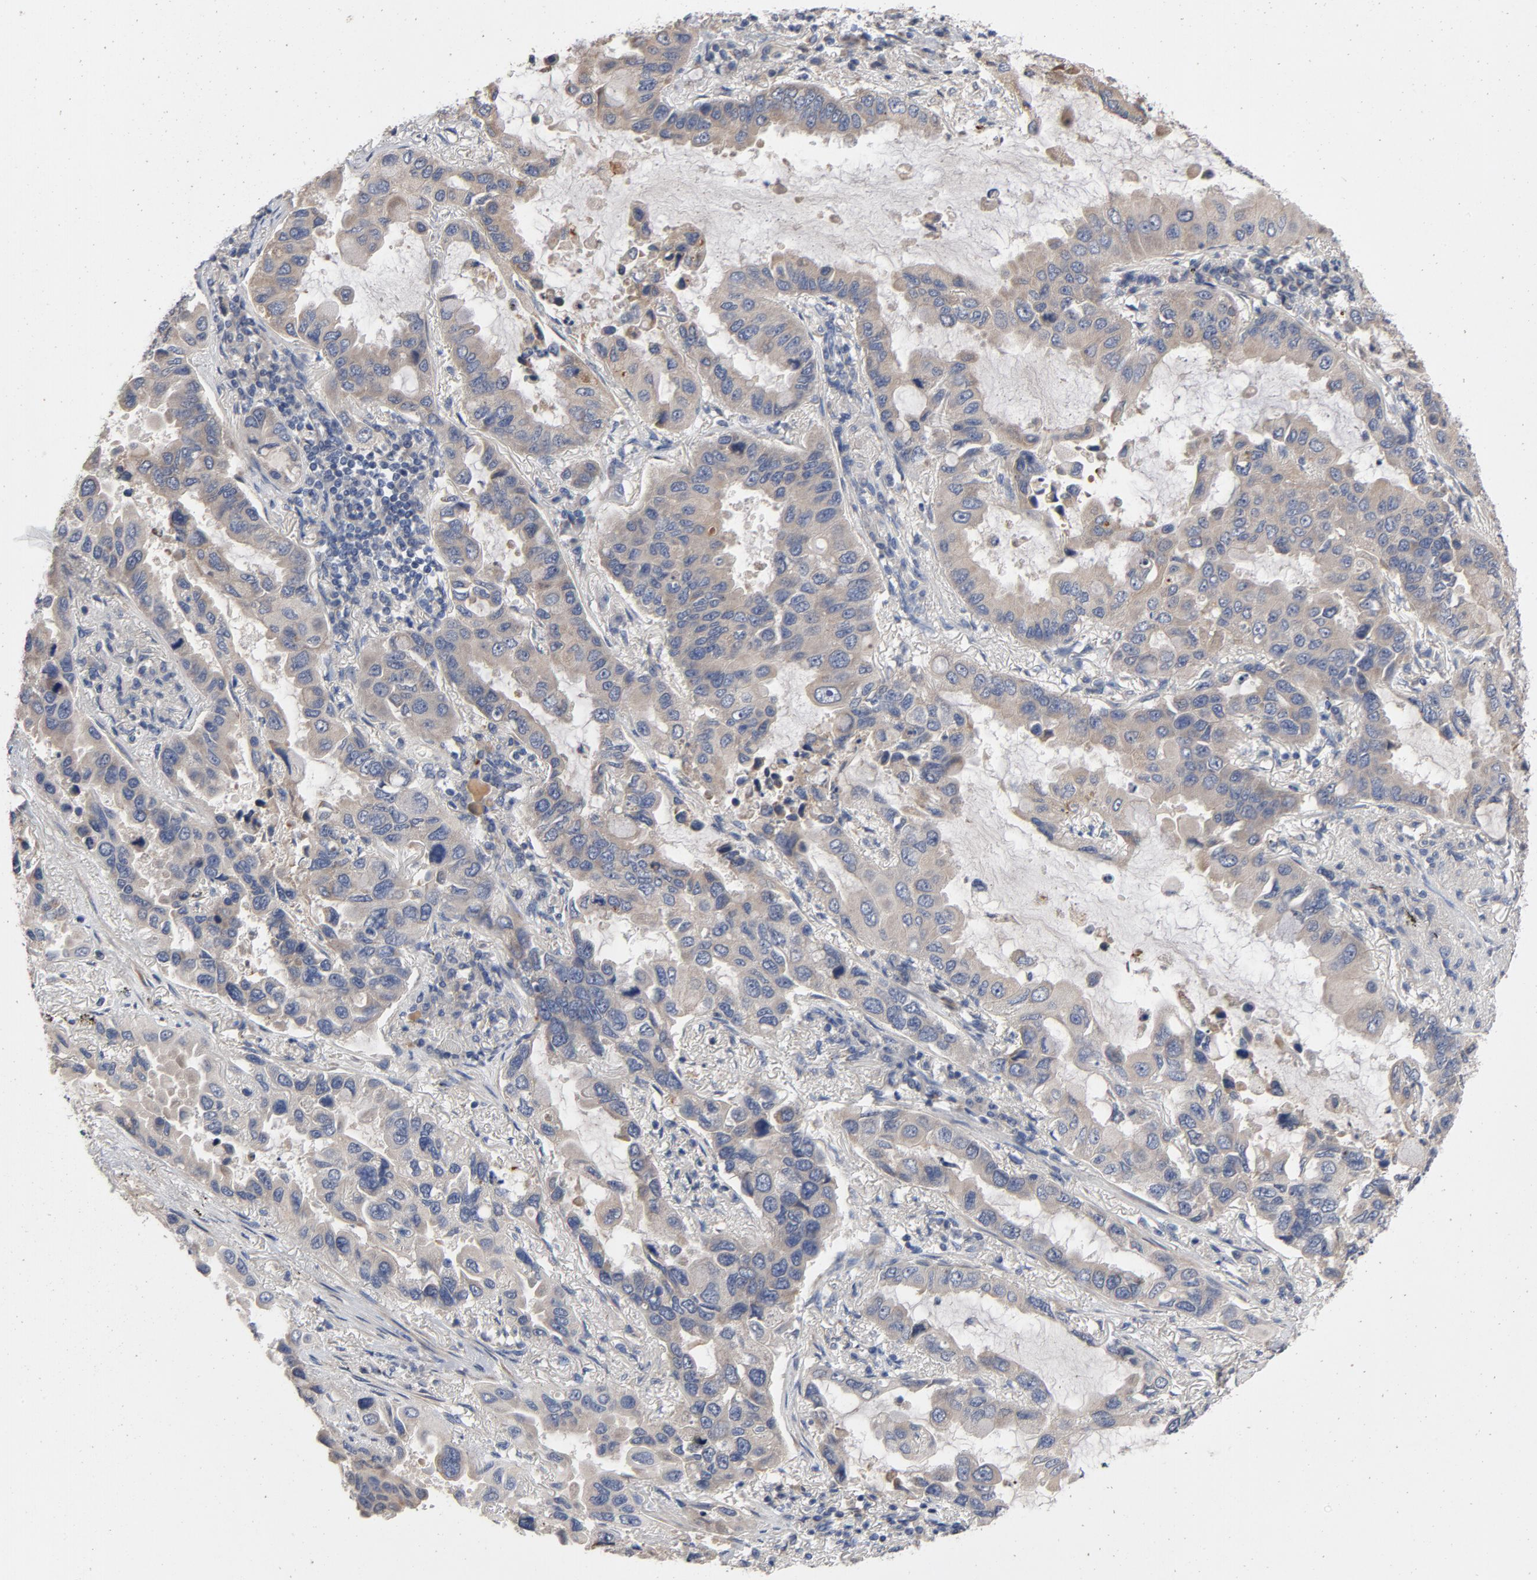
{"staining": {"intensity": "weak", "quantity": ">75%", "location": "cytoplasmic/membranous"}, "tissue": "lung cancer", "cell_type": "Tumor cells", "image_type": "cancer", "snomed": [{"axis": "morphology", "description": "Adenocarcinoma, NOS"}, {"axis": "topography", "description": "Lung"}], "caption": "Immunohistochemical staining of human lung cancer (adenocarcinoma) displays low levels of weak cytoplasmic/membranous staining in approximately >75% of tumor cells. (IHC, brightfield microscopy, high magnification).", "gene": "CCDC134", "patient": {"sex": "male", "age": 64}}